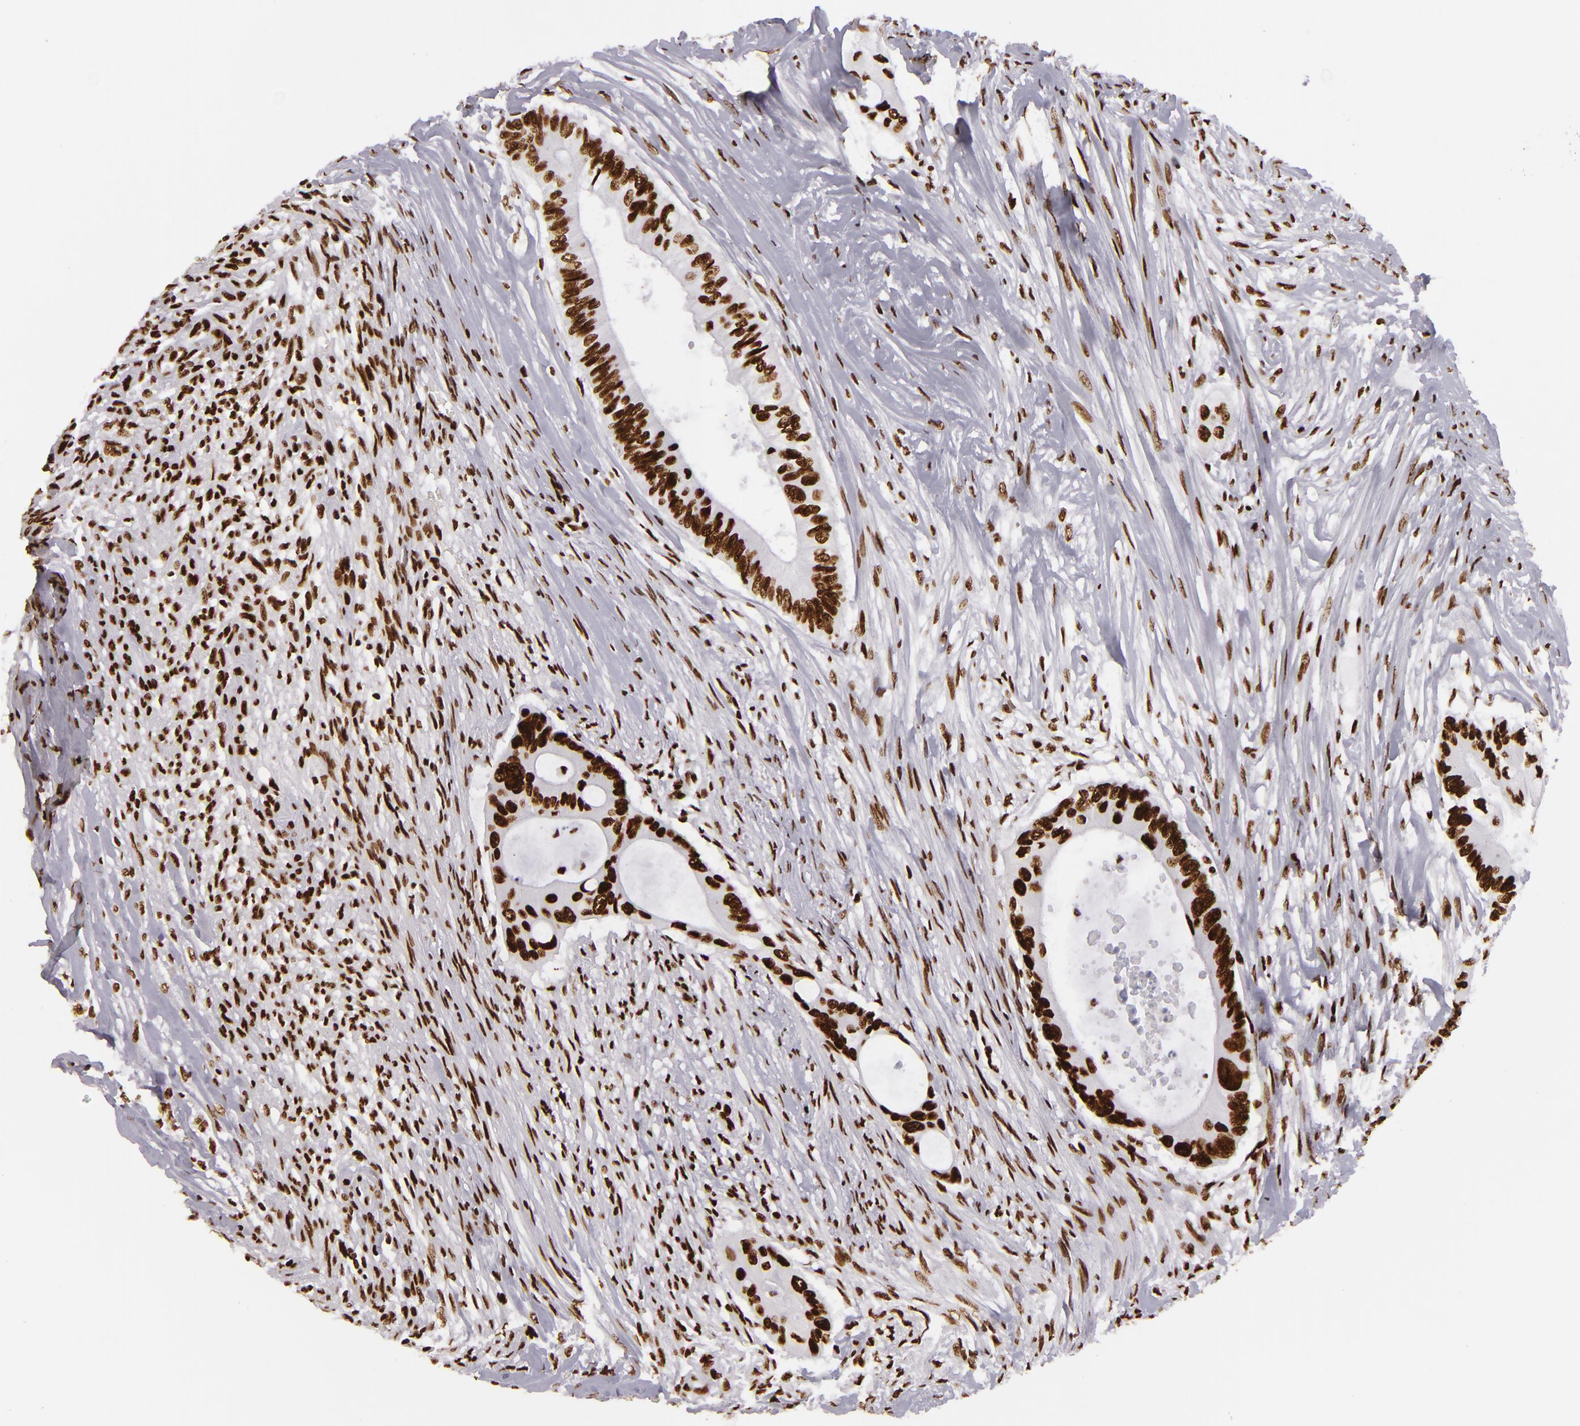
{"staining": {"intensity": "strong", "quantity": ">75%", "location": "nuclear"}, "tissue": "colorectal cancer", "cell_type": "Tumor cells", "image_type": "cancer", "snomed": [{"axis": "morphology", "description": "Adenocarcinoma, NOS"}, {"axis": "topography", "description": "Colon"}], "caption": "High-power microscopy captured an immunohistochemistry image of adenocarcinoma (colorectal), revealing strong nuclear expression in approximately >75% of tumor cells. (IHC, brightfield microscopy, high magnification).", "gene": "SAFB", "patient": {"sex": "male", "age": 65}}